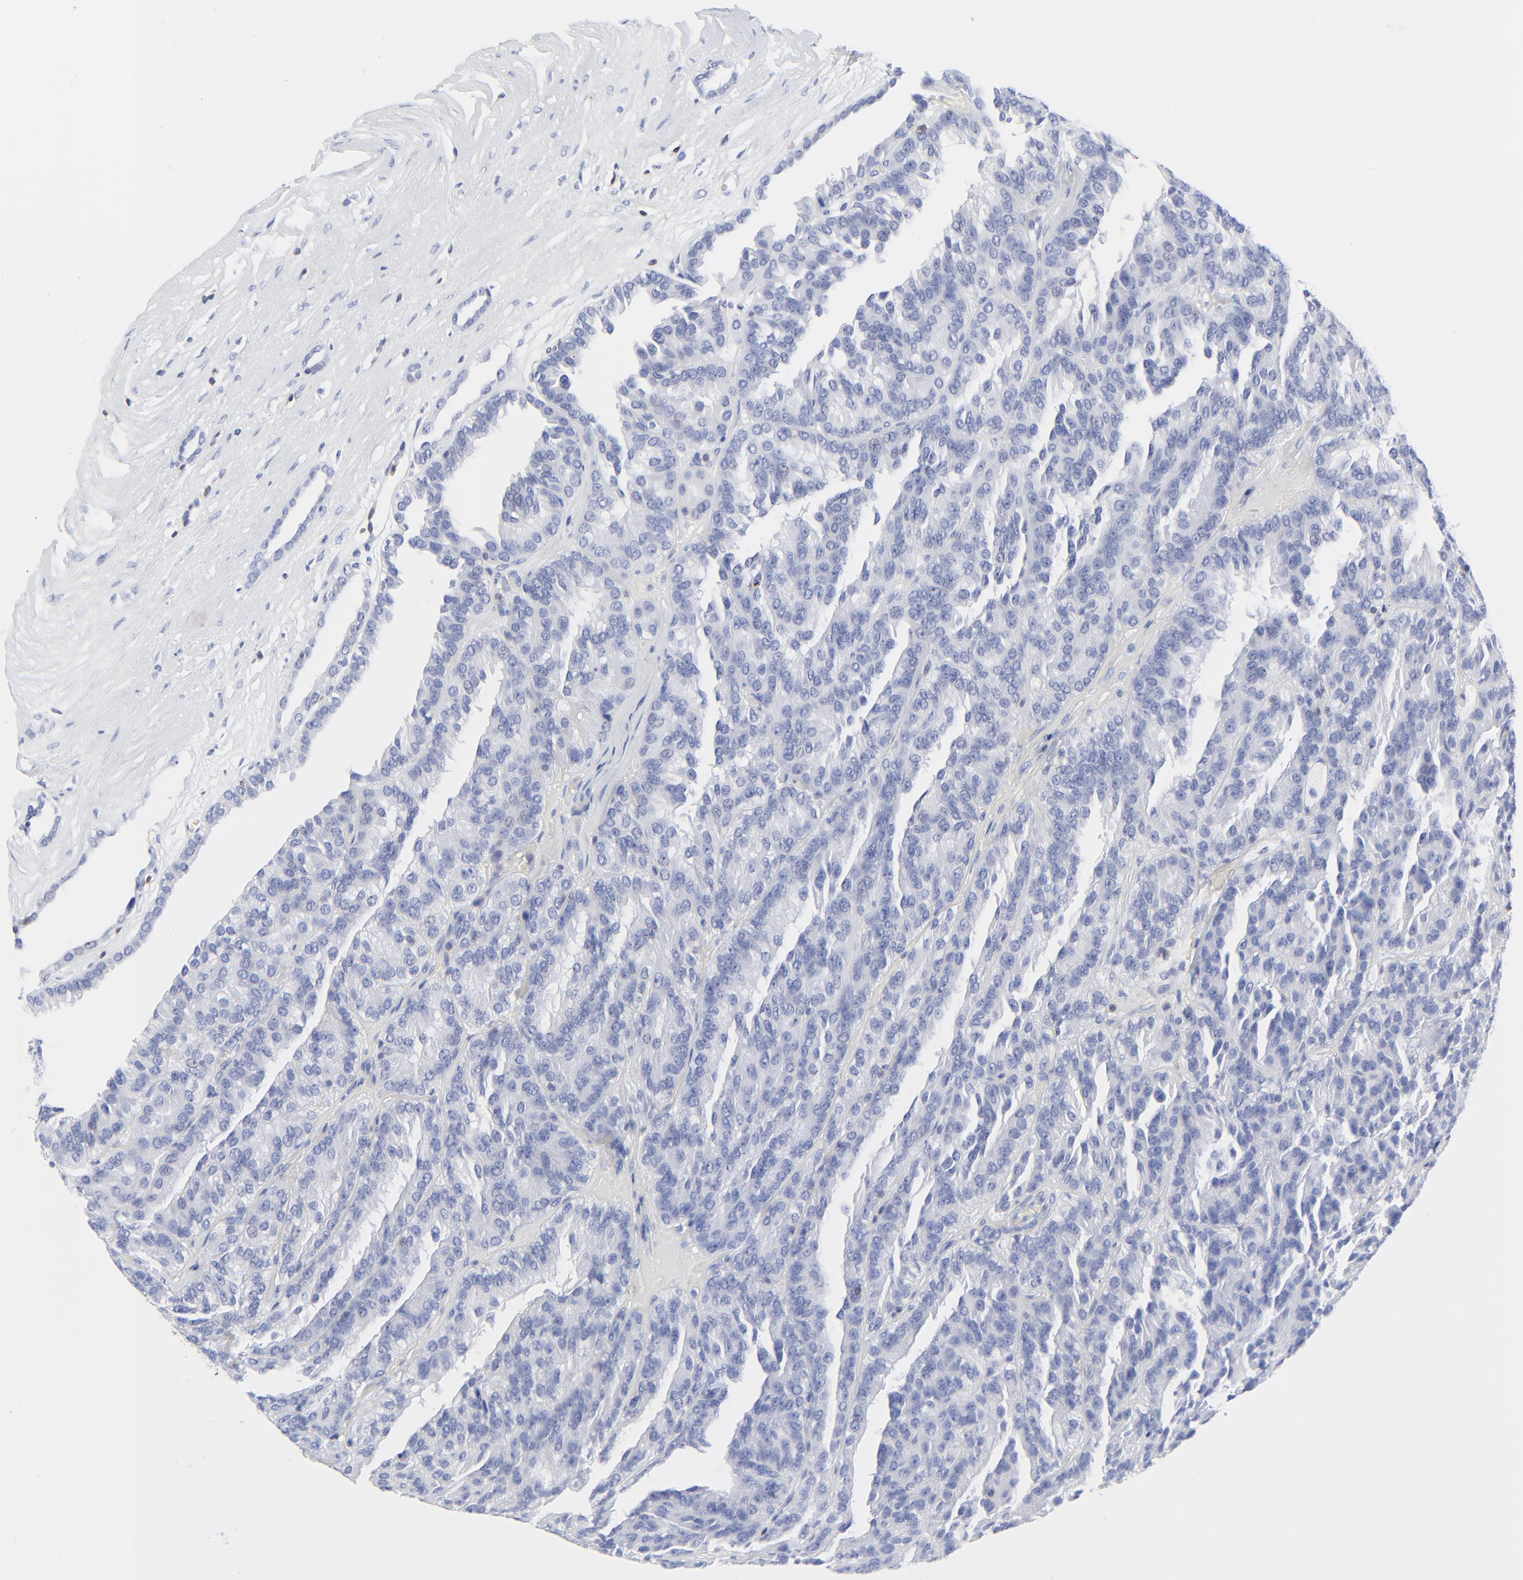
{"staining": {"intensity": "negative", "quantity": "none", "location": "none"}, "tissue": "renal cancer", "cell_type": "Tumor cells", "image_type": "cancer", "snomed": [{"axis": "morphology", "description": "Adenocarcinoma, NOS"}, {"axis": "topography", "description": "Kidney"}], "caption": "High power microscopy micrograph of an IHC micrograph of adenocarcinoma (renal), revealing no significant expression in tumor cells.", "gene": "LCK", "patient": {"sex": "male", "age": 46}}